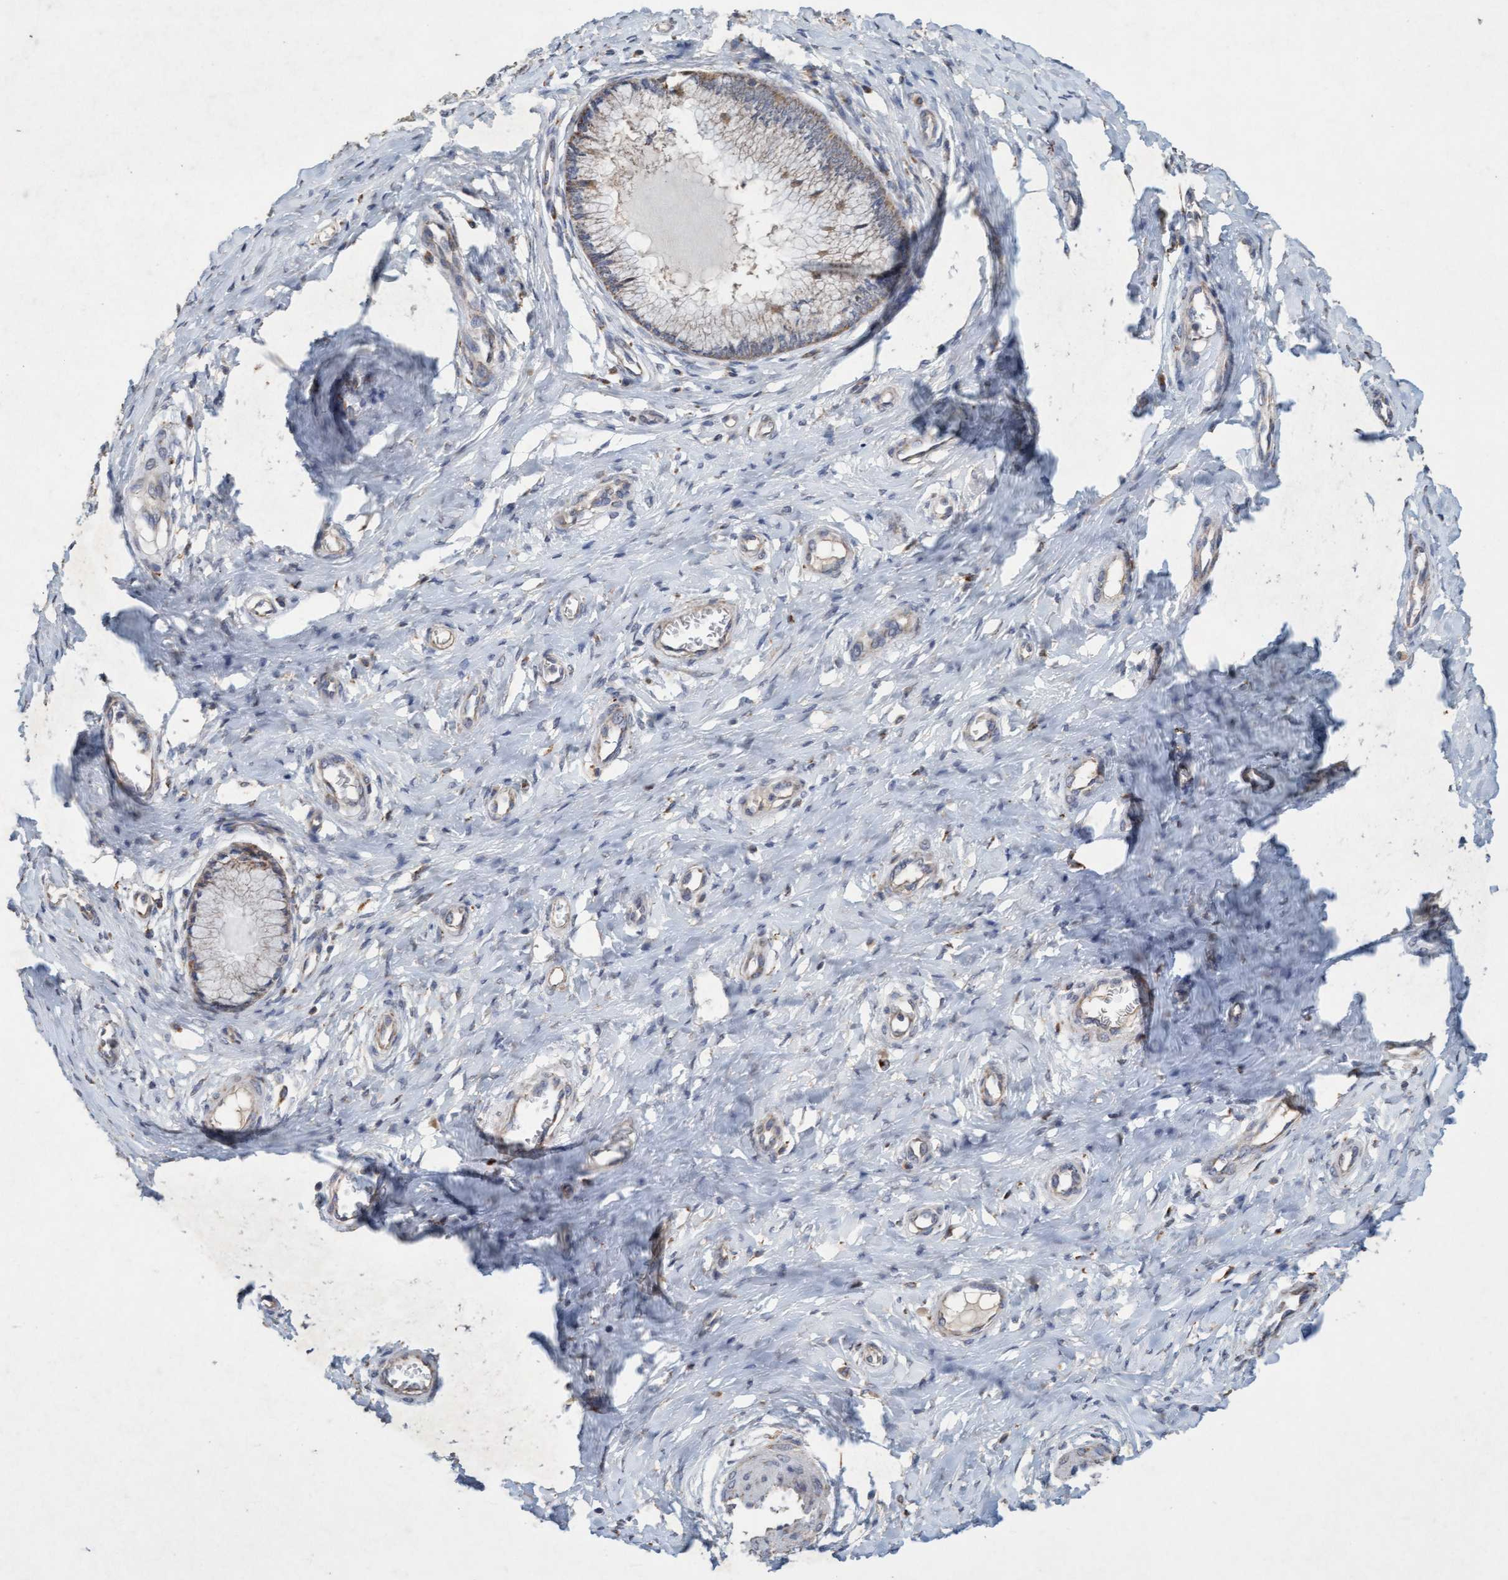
{"staining": {"intensity": "weak", "quantity": "25%-75%", "location": "cytoplasmic/membranous"}, "tissue": "cervix", "cell_type": "Glandular cells", "image_type": "normal", "snomed": [{"axis": "morphology", "description": "Normal tissue, NOS"}, {"axis": "topography", "description": "Cervix"}], "caption": "Immunohistochemical staining of normal human cervix reveals 25%-75% levels of weak cytoplasmic/membranous protein expression in approximately 25%-75% of glandular cells.", "gene": "ATPAF2", "patient": {"sex": "female", "age": 55}}